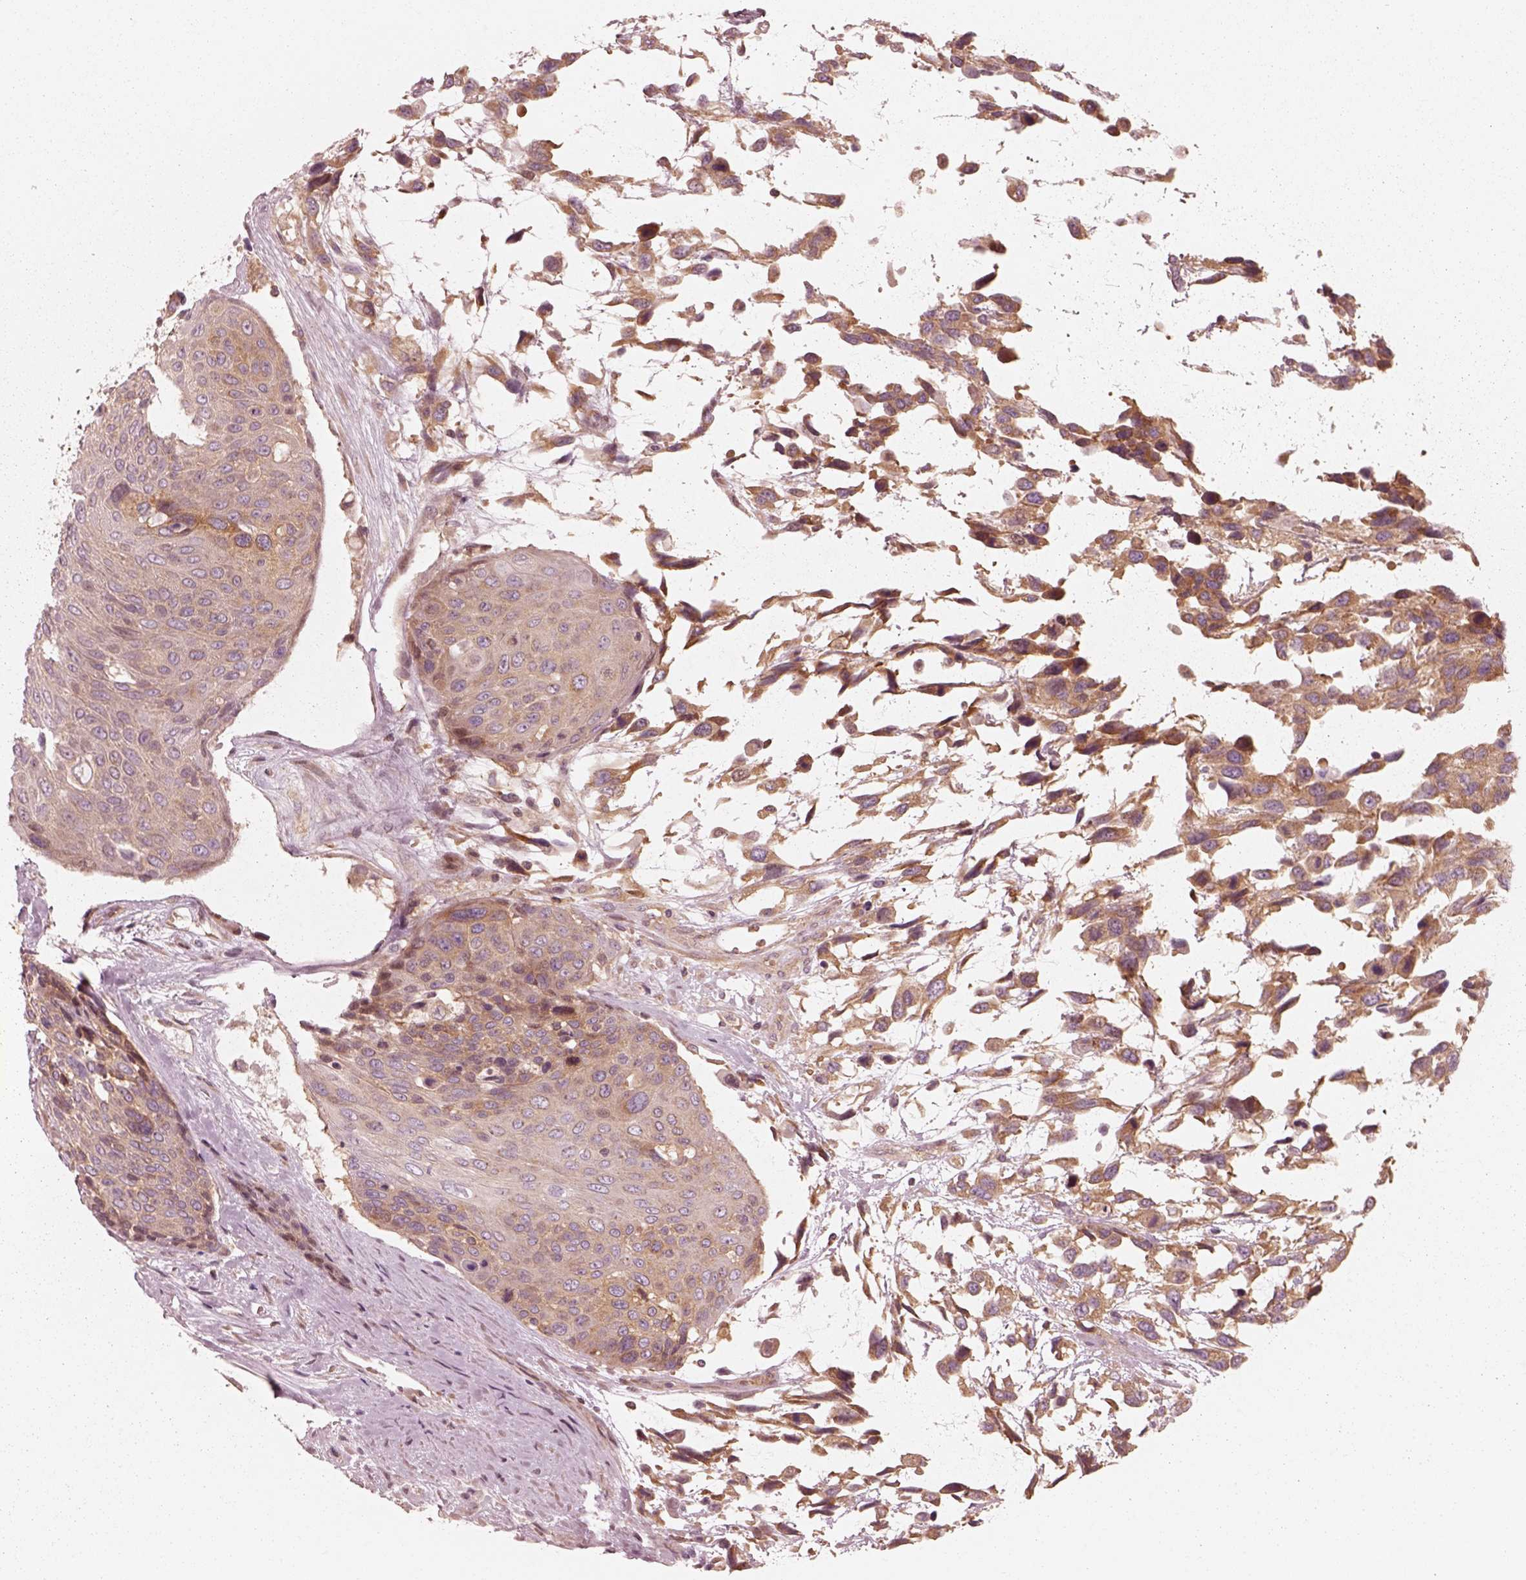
{"staining": {"intensity": "strong", "quantity": "<25%", "location": "cytoplasmic/membranous"}, "tissue": "urothelial cancer", "cell_type": "Tumor cells", "image_type": "cancer", "snomed": [{"axis": "morphology", "description": "Urothelial carcinoma, High grade"}, {"axis": "topography", "description": "Urinary bladder"}], "caption": "A high-resolution micrograph shows immunohistochemistry staining of high-grade urothelial carcinoma, which displays strong cytoplasmic/membranous staining in about <25% of tumor cells.", "gene": "CNOT2", "patient": {"sex": "female", "age": 70}}